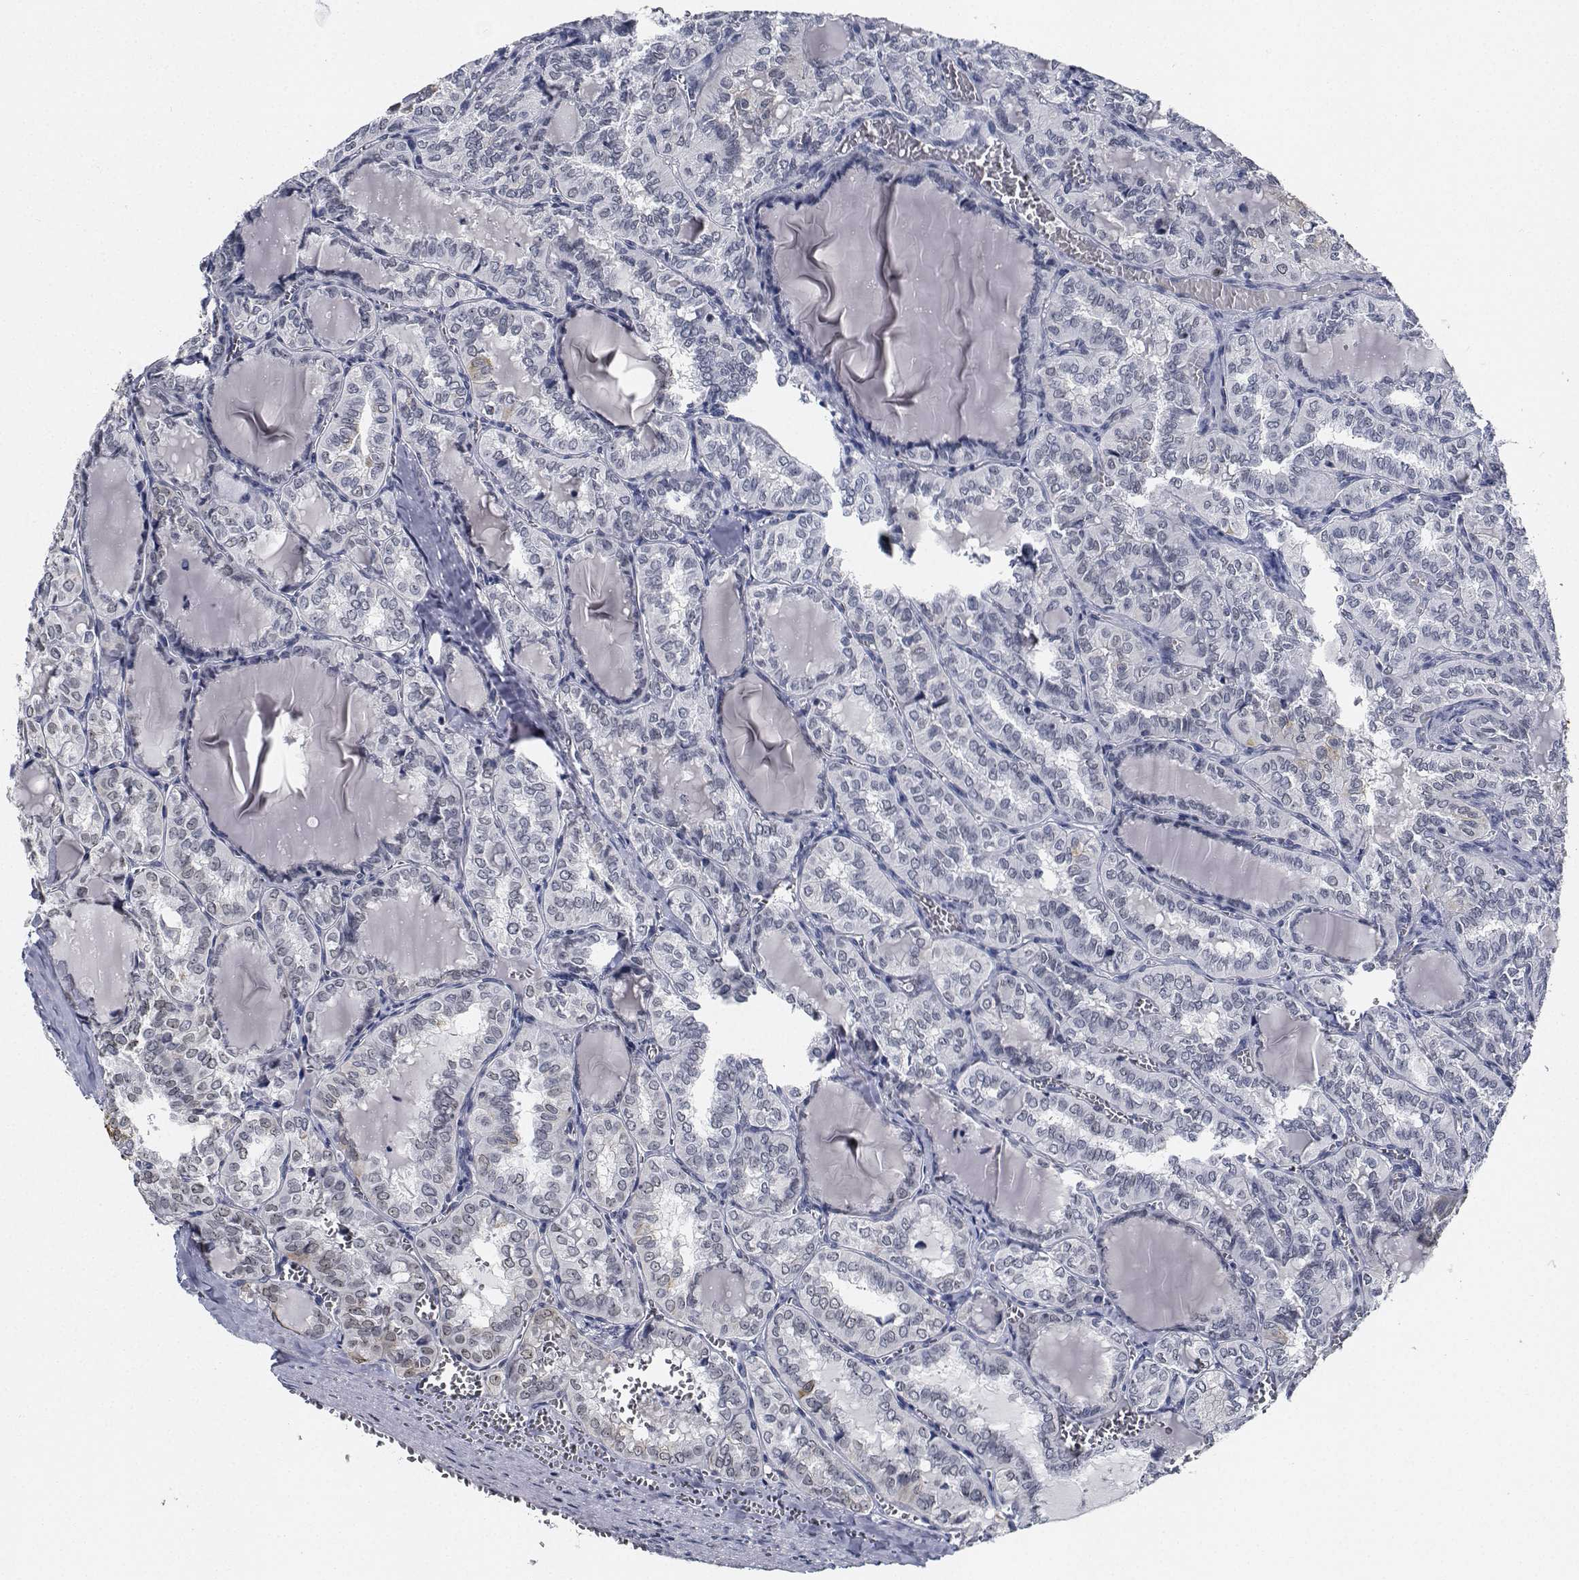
{"staining": {"intensity": "negative", "quantity": "none", "location": "none"}, "tissue": "thyroid cancer", "cell_type": "Tumor cells", "image_type": "cancer", "snomed": [{"axis": "morphology", "description": "Papillary adenocarcinoma, NOS"}, {"axis": "topography", "description": "Thyroid gland"}], "caption": "Tumor cells show no significant protein expression in papillary adenocarcinoma (thyroid).", "gene": "NVL", "patient": {"sex": "female", "age": 41}}